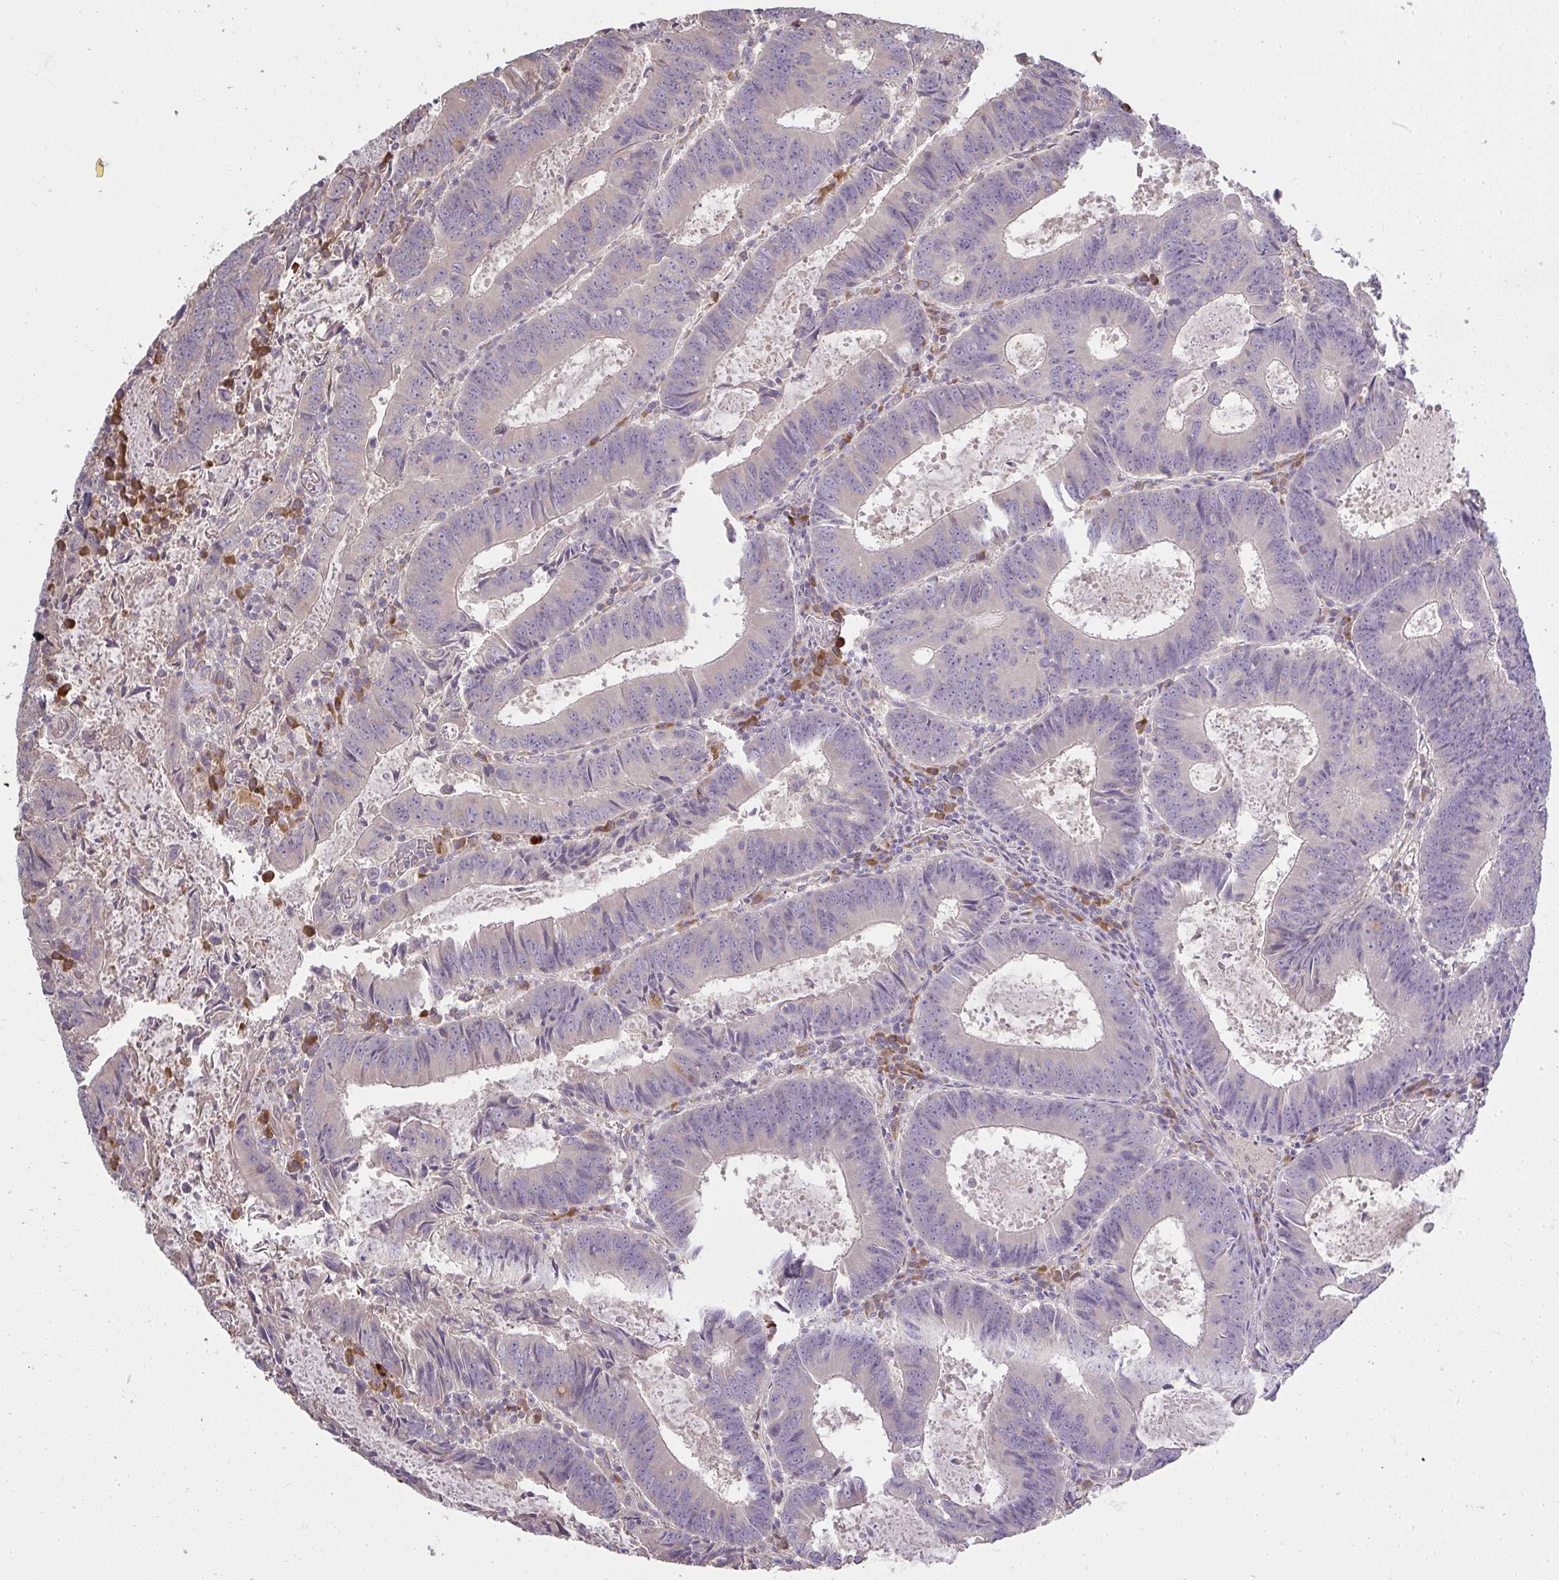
{"staining": {"intensity": "negative", "quantity": "none", "location": "none"}, "tissue": "colorectal cancer", "cell_type": "Tumor cells", "image_type": "cancer", "snomed": [{"axis": "morphology", "description": "Adenocarcinoma, NOS"}, {"axis": "topography", "description": "Colon"}], "caption": "Photomicrograph shows no significant protein staining in tumor cells of colorectal cancer.", "gene": "BRINP3", "patient": {"sex": "male", "age": 67}}